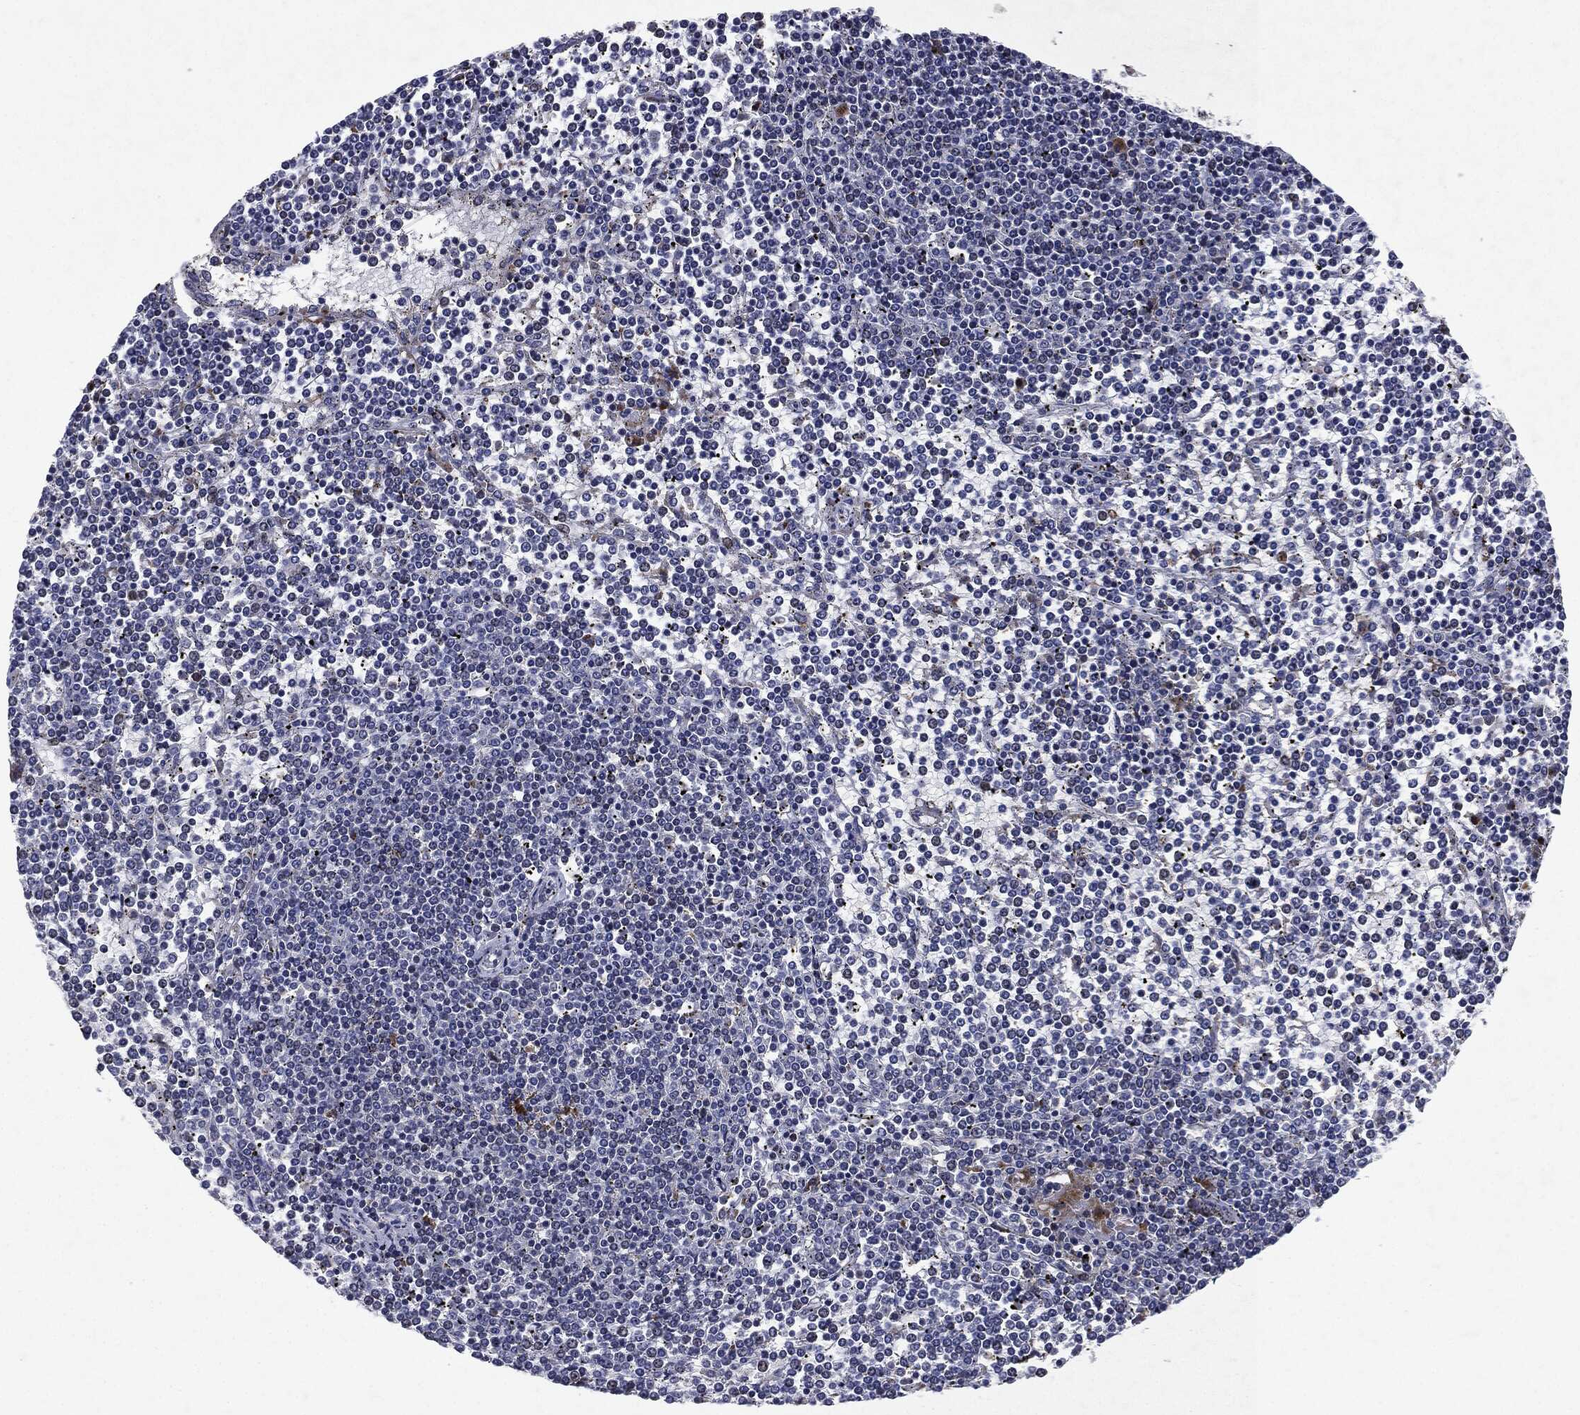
{"staining": {"intensity": "negative", "quantity": "none", "location": "none"}, "tissue": "lymphoma", "cell_type": "Tumor cells", "image_type": "cancer", "snomed": [{"axis": "morphology", "description": "Malignant lymphoma, non-Hodgkin's type, Low grade"}, {"axis": "topography", "description": "Spleen"}], "caption": "This micrograph is of low-grade malignant lymphoma, non-Hodgkin's type stained with IHC to label a protein in brown with the nuclei are counter-stained blue. There is no staining in tumor cells.", "gene": "SLC31A2", "patient": {"sex": "female", "age": 19}}